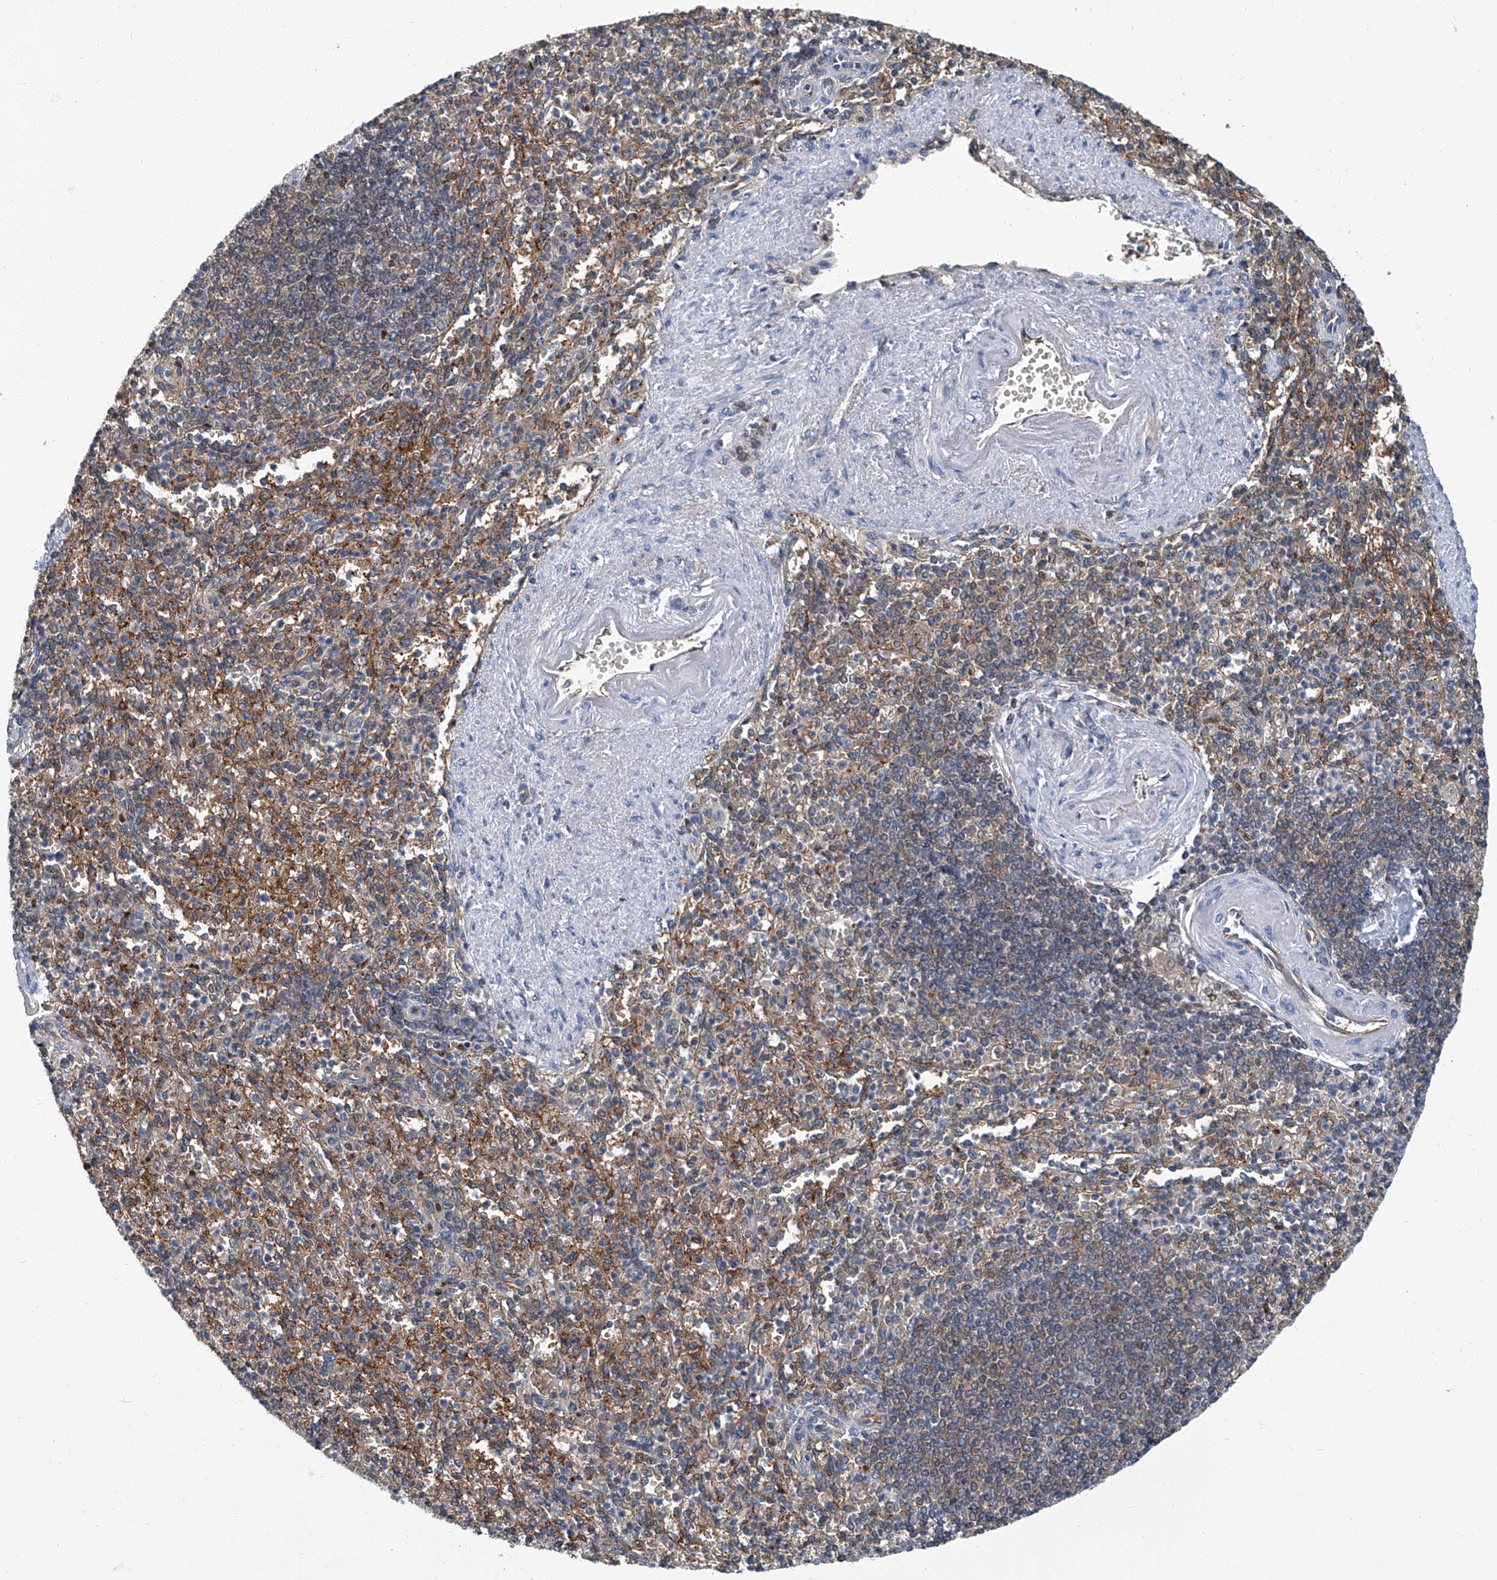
{"staining": {"intensity": "weak", "quantity": "<25%", "location": "cytoplasmic/membranous"}, "tissue": "spleen", "cell_type": "Cells in red pulp", "image_type": "normal", "snomed": [{"axis": "morphology", "description": "Normal tissue, NOS"}, {"axis": "topography", "description": "Spleen"}], "caption": "Histopathology image shows no protein positivity in cells in red pulp of benign spleen.", "gene": "PSMB10", "patient": {"sex": "female", "age": 74}}